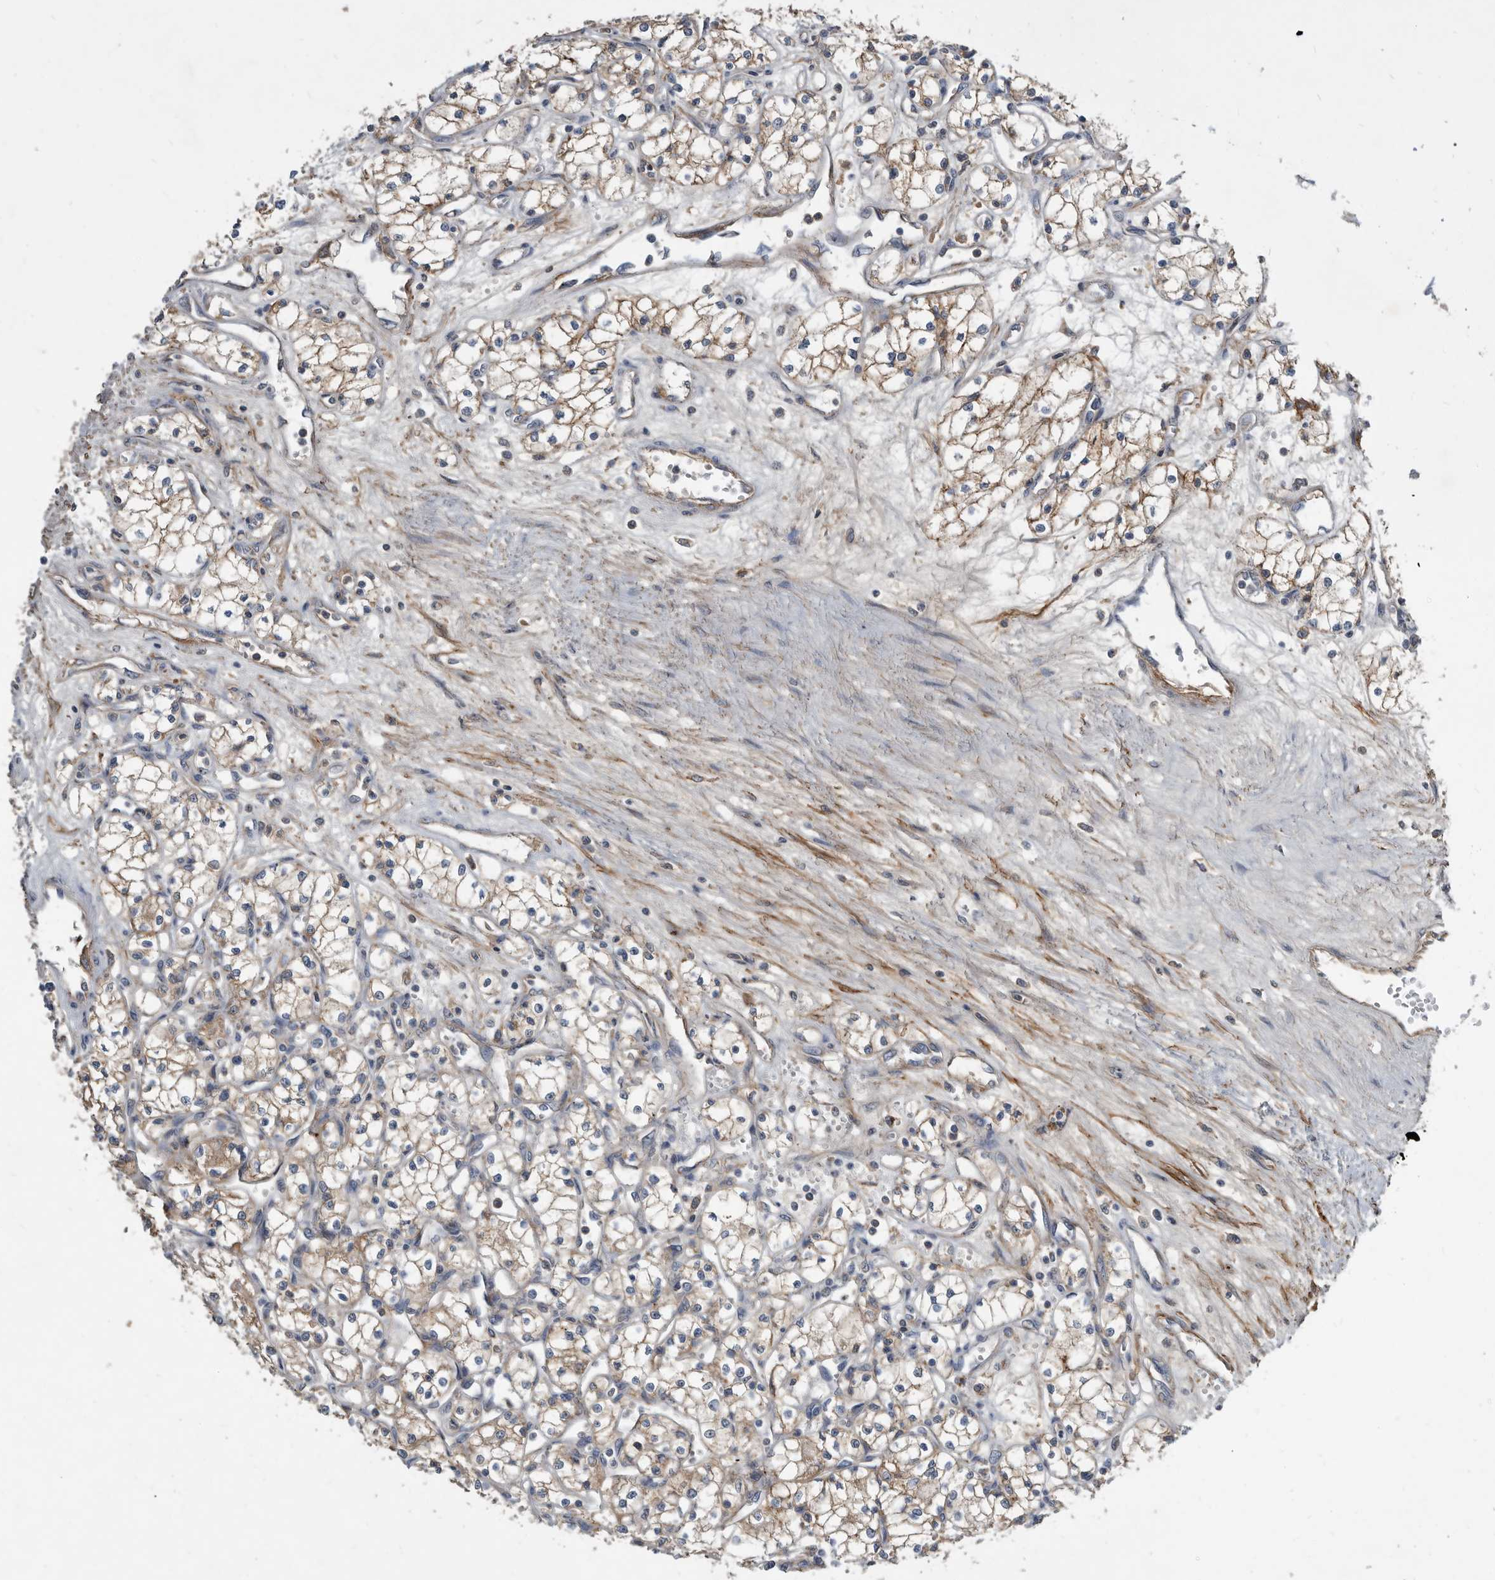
{"staining": {"intensity": "moderate", "quantity": ">75%", "location": "cytoplasmic/membranous"}, "tissue": "renal cancer", "cell_type": "Tumor cells", "image_type": "cancer", "snomed": [{"axis": "morphology", "description": "Adenocarcinoma, NOS"}, {"axis": "topography", "description": "Kidney"}], "caption": "A photomicrograph showing moderate cytoplasmic/membranous expression in approximately >75% of tumor cells in adenocarcinoma (renal), as visualized by brown immunohistochemical staining.", "gene": "PI15", "patient": {"sex": "male", "age": 59}}